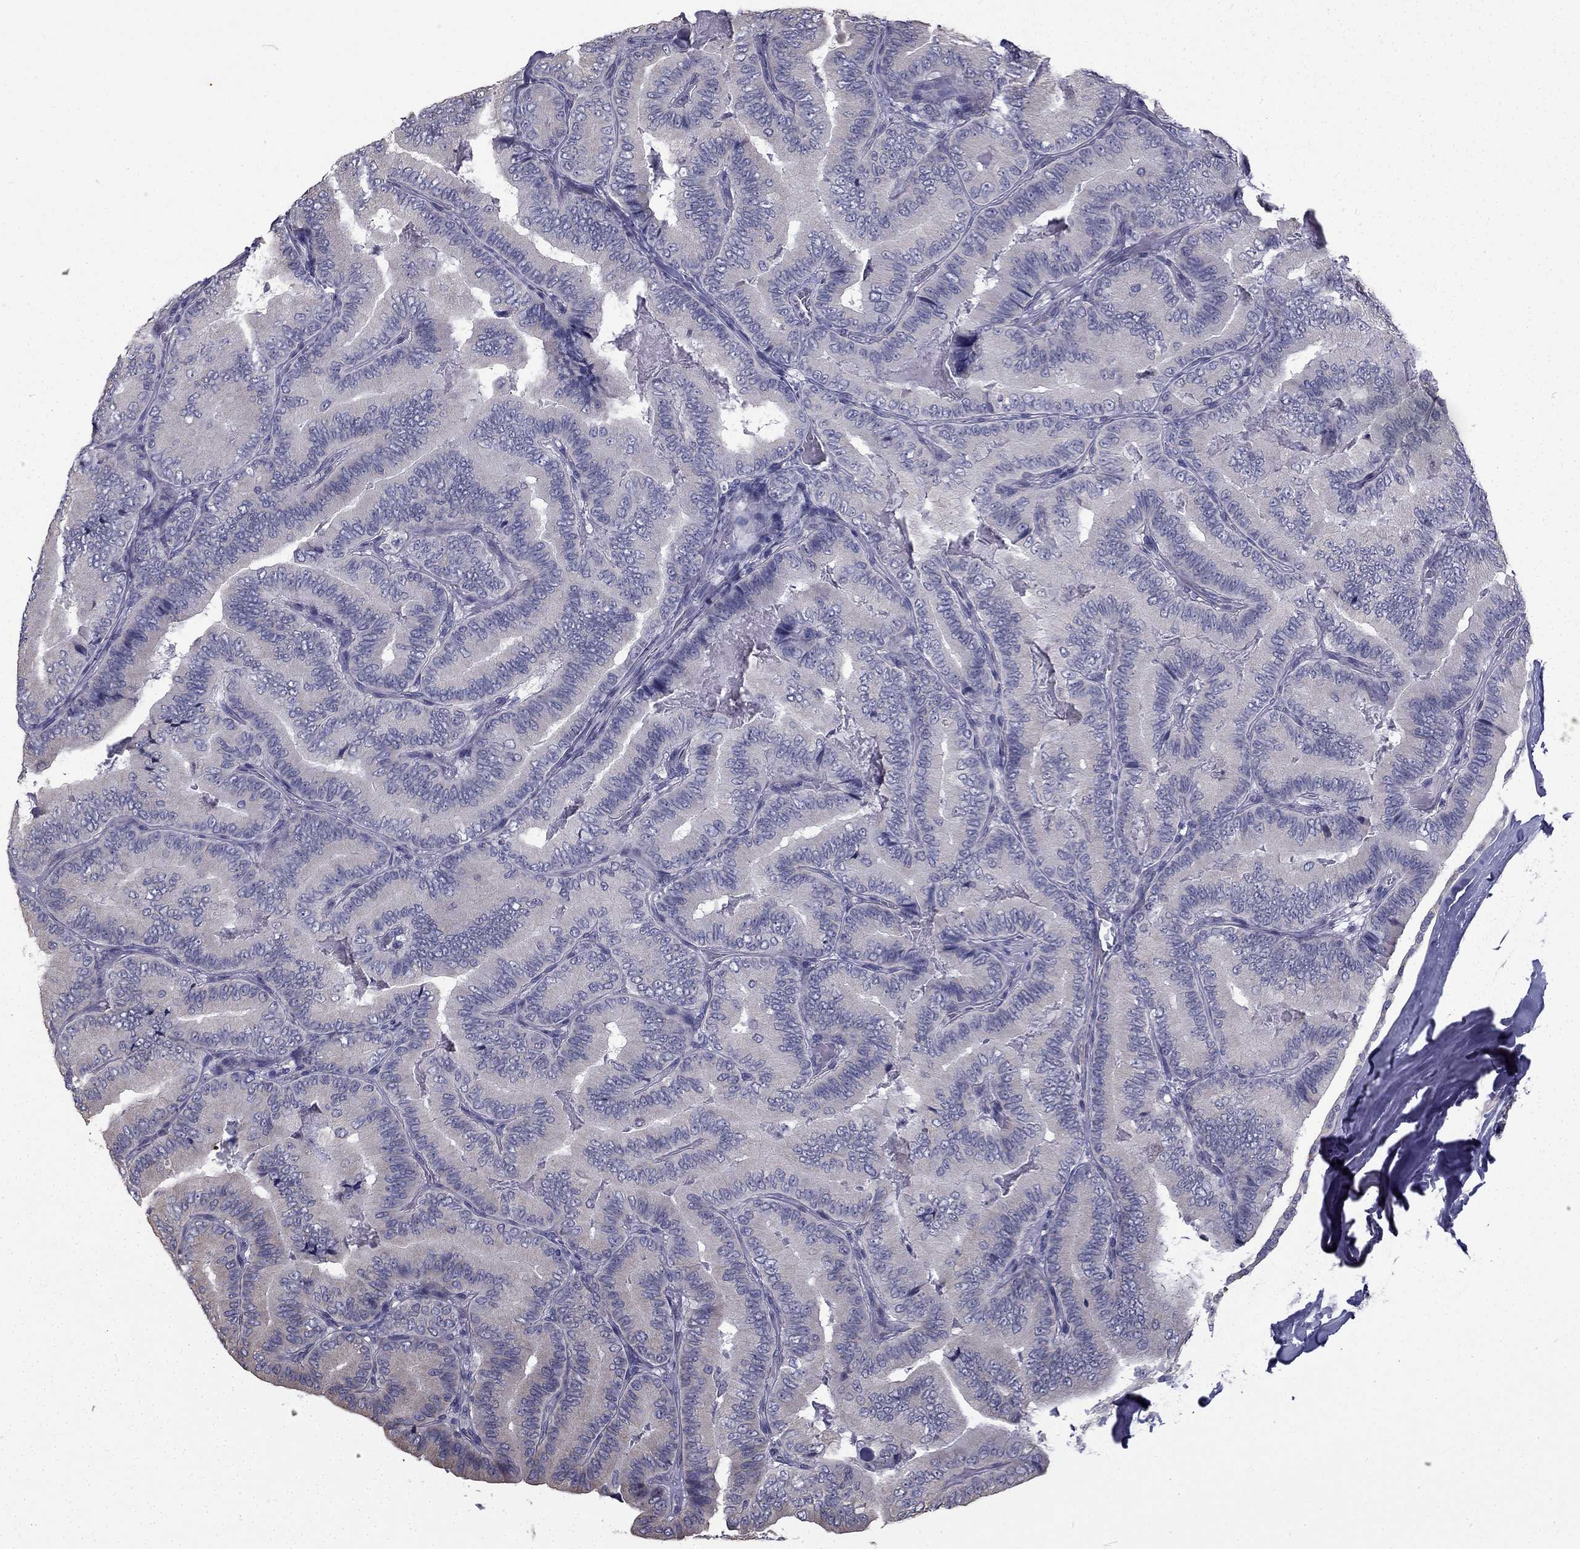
{"staining": {"intensity": "negative", "quantity": "none", "location": "none"}, "tissue": "thyroid cancer", "cell_type": "Tumor cells", "image_type": "cancer", "snomed": [{"axis": "morphology", "description": "Papillary adenocarcinoma, NOS"}, {"axis": "topography", "description": "Thyroid gland"}], "caption": "High magnification brightfield microscopy of thyroid papillary adenocarcinoma stained with DAB (3,3'-diaminobenzidine) (brown) and counterstained with hematoxylin (blue): tumor cells show no significant expression. (IHC, brightfield microscopy, high magnification).", "gene": "CCDC40", "patient": {"sex": "male", "age": 61}}